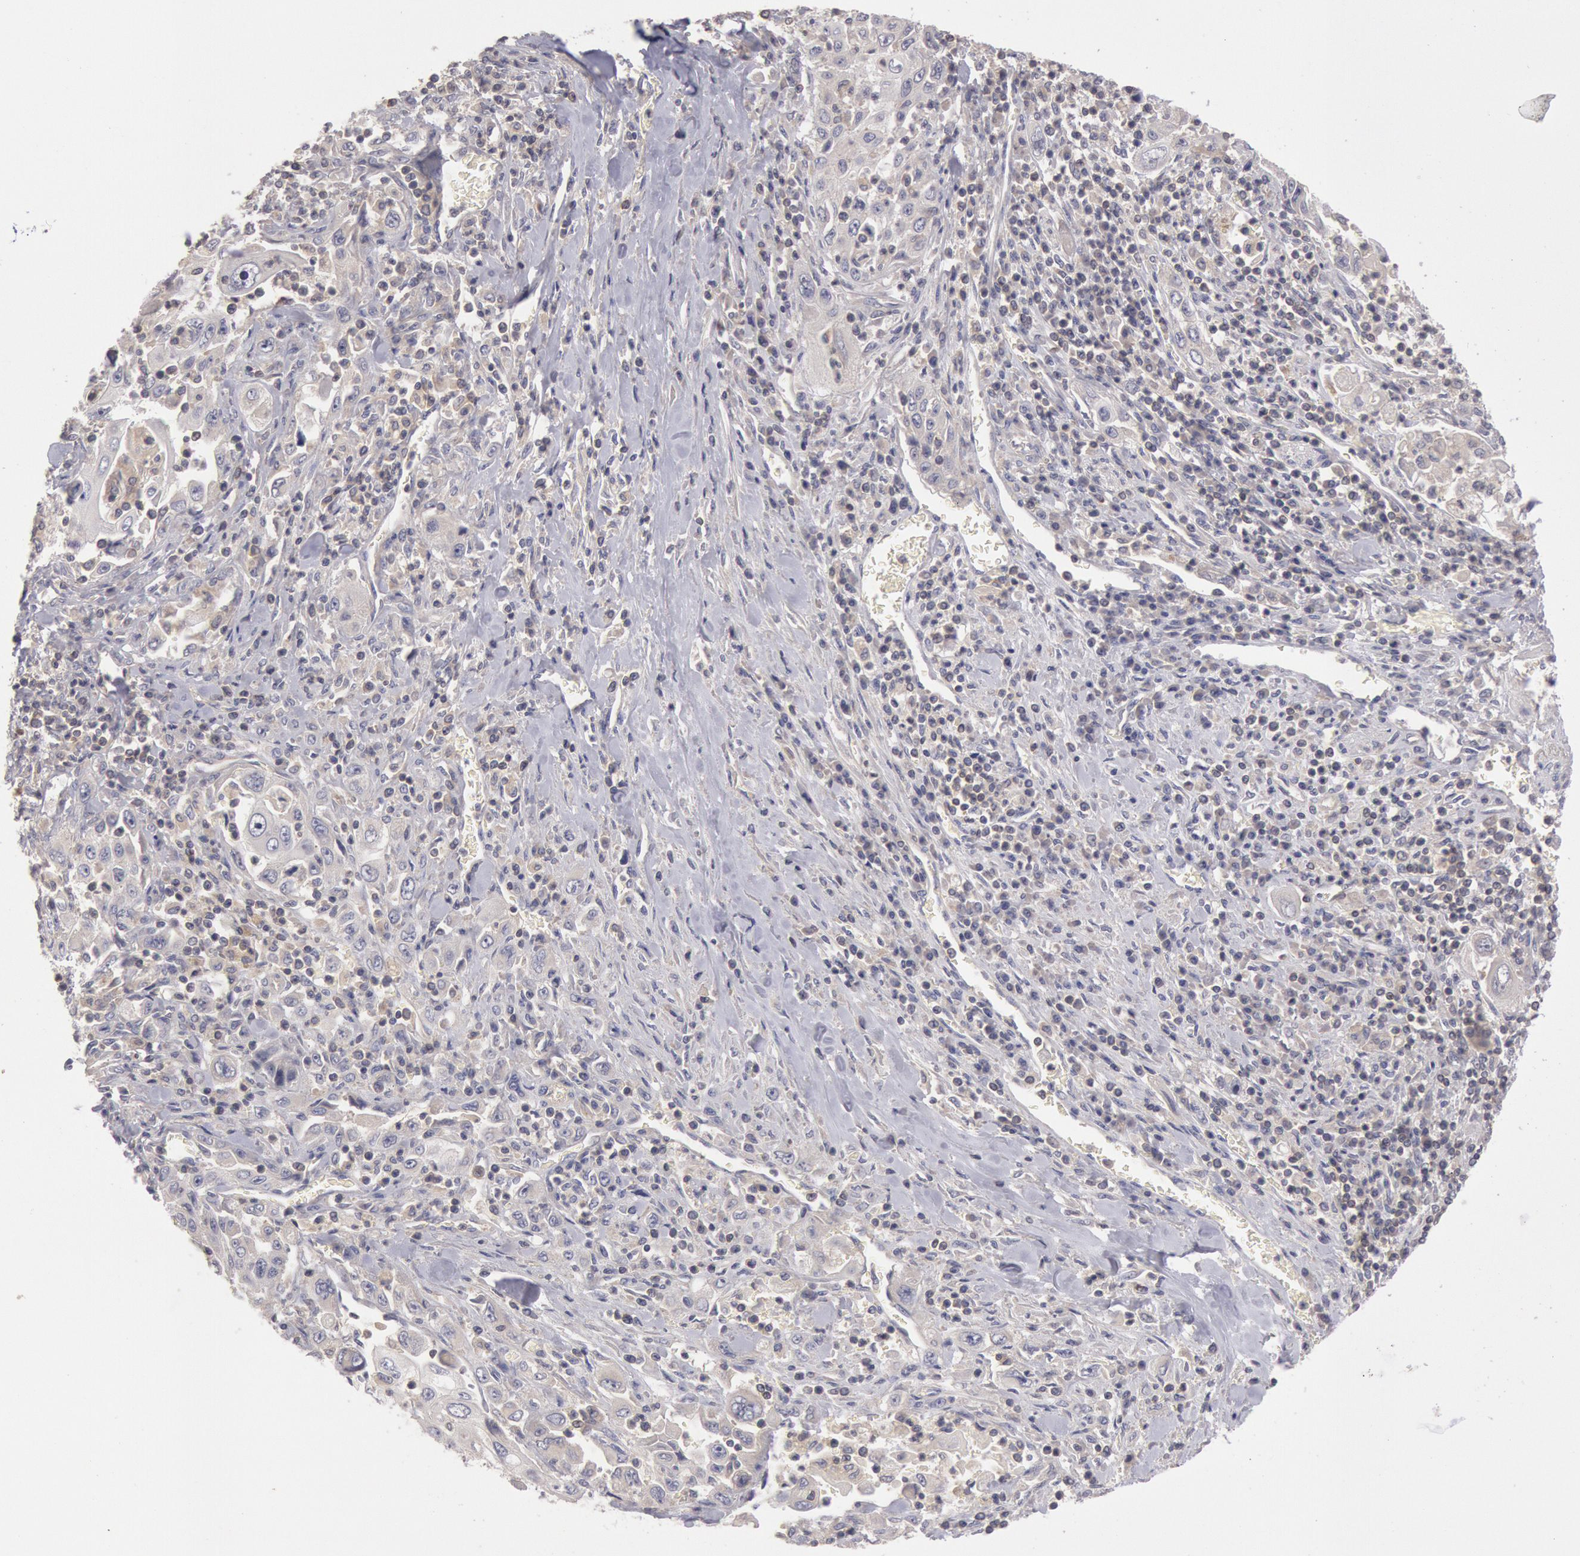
{"staining": {"intensity": "negative", "quantity": "none", "location": "none"}, "tissue": "pancreatic cancer", "cell_type": "Tumor cells", "image_type": "cancer", "snomed": [{"axis": "morphology", "description": "Adenocarcinoma, NOS"}, {"axis": "topography", "description": "Pancreas"}], "caption": "Immunohistochemistry (IHC) image of neoplastic tissue: human adenocarcinoma (pancreatic) stained with DAB displays no significant protein staining in tumor cells. (DAB (3,3'-diaminobenzidine) IHC, high magnification).", "gene": "PIK3R1", "patient": {"sex": "male", "age": 70}}